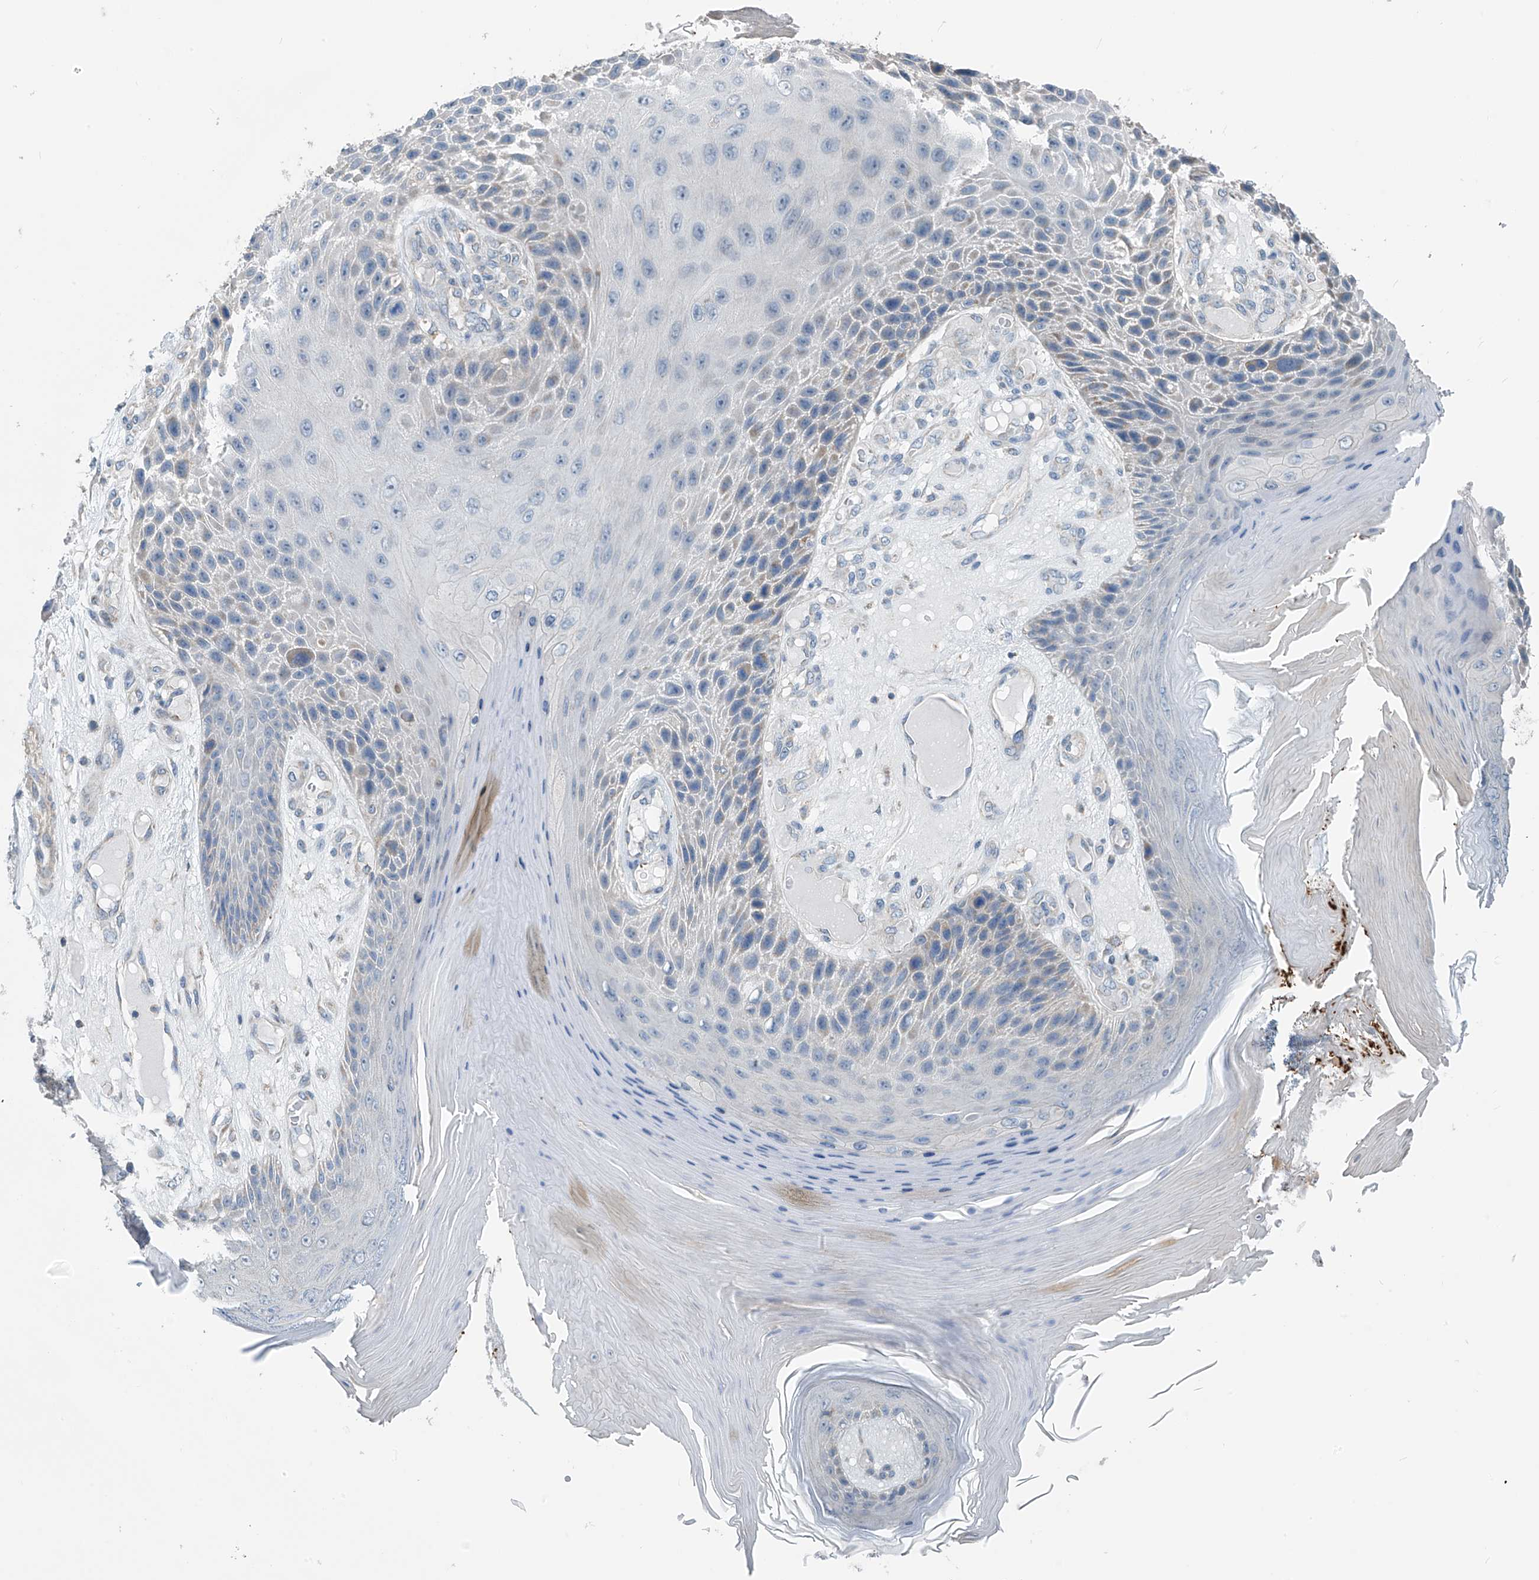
{"staining": {"intensity": "negative", "quantity": "none", "location": "none"}, "tissue": "skin cancer", "cell_type": "Tumor cells", "image_type": "cancer", "snomed": [{"axis": "morphology", "description": "Squamous cell carcinoma, NOS"}, {"axis": "topography", "description": "Skin"}], "caption": "The IHC histopathology image has no significant expression in tumor cells of skin cancer tissue. The staining was performed using DAB (3,3'-diaminobenzidine) to visualize the protein expression in brown, while the nuclei were stained in blue with hematoxylin (Magnification: 20x).", "gene": "SYN3", "patient": {"sex": "female", "age": 88}}